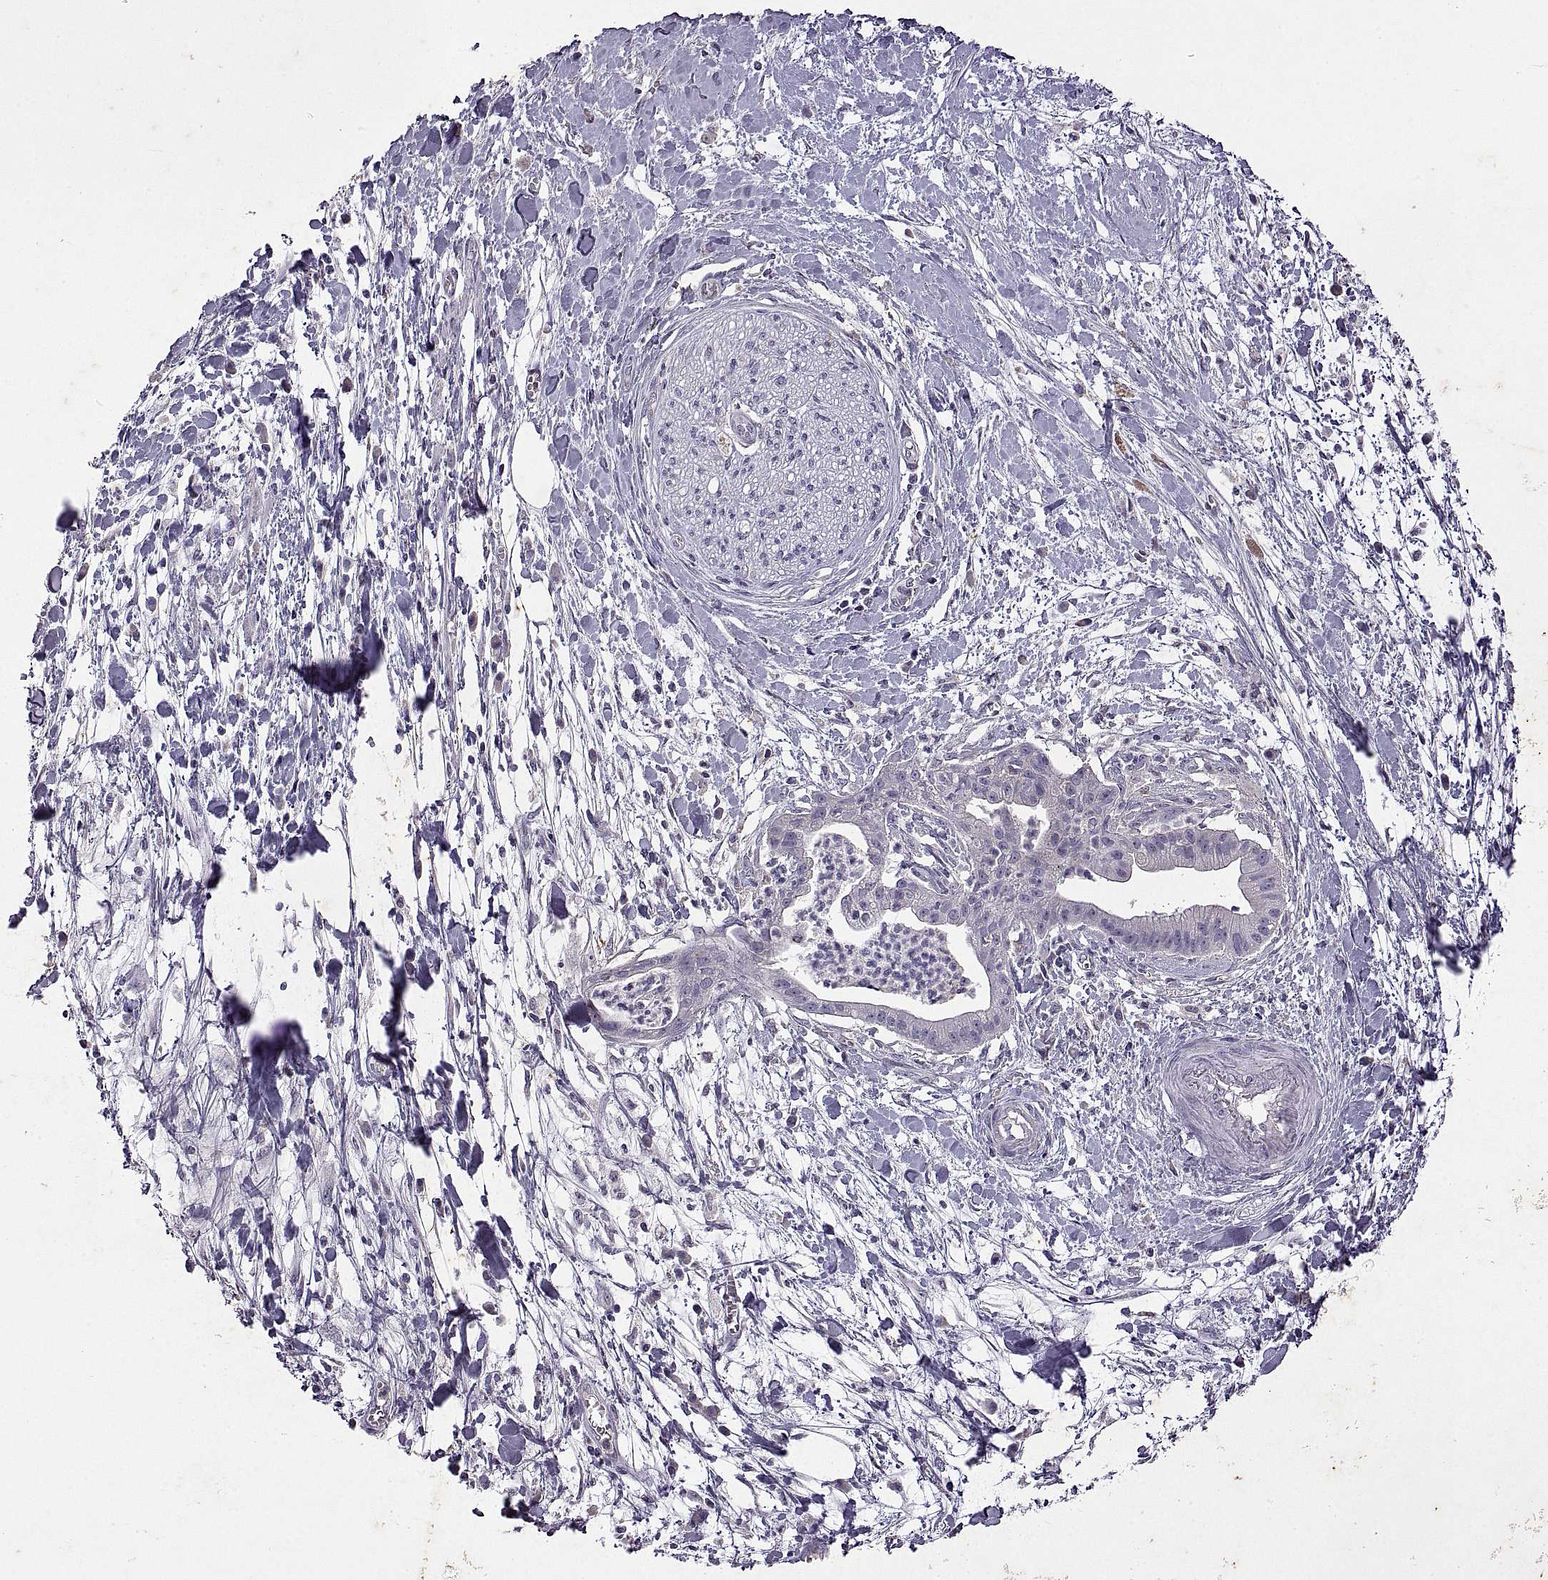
{"staining": {"intensity": "negative", "quantity": "none", "location": "none"}, "tissue": "pancreatic cancer", "cell_type": "Tumor cells", "image_type": "cancer", "snomed": [{"axis": "morphology", "description": "Normal tissue, NOS"}, {"axis": "morphology", "description": "Adenocarcinoma, NOS"}, {"axis": "topography", "description": "Lymph node"}, {"axis": "topography", "description": "Pancreas"}], "caption": "Tumor cells are negative for brown protein staining in pancreatic adenocarcinoma.", "gene": "DEFB136", "patient": {"sex": "female", "age": 58}}